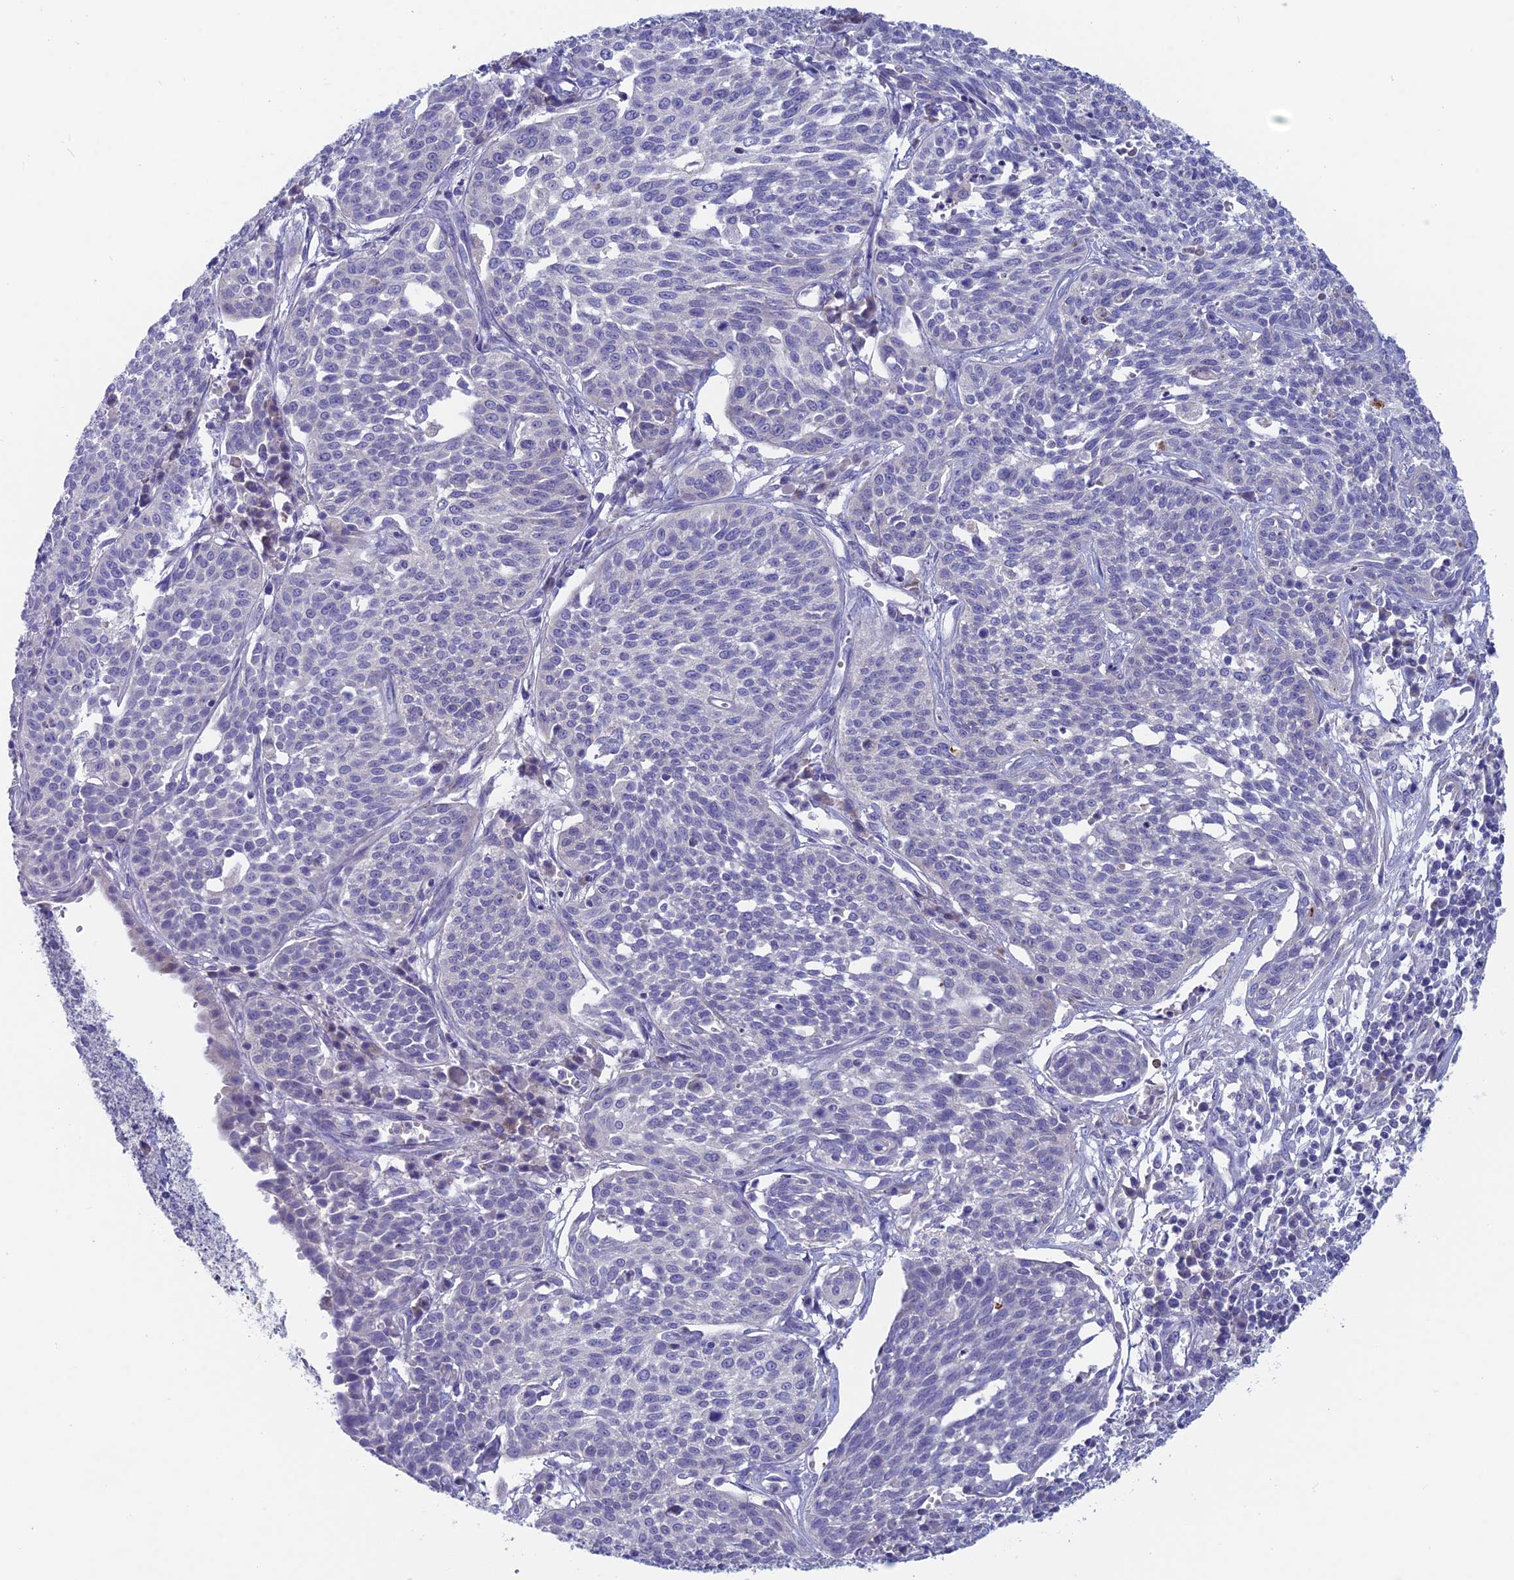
{"staining": {"intensity": "negative", "quantity": "none", "location": "none"}, "tissue": "cervical cancer", "cell_type": "Tumor cells", "image_type": "cancer", "snomed": [{"axis": "morphology", "description": "Squamous cell carcinoma, NOS"}, {"axis": "topography", "description": "Cervix"}], "caption": "IHC photomicrograph of neoplastic tissue: cervical cancer (squamous cell carcinoma) stained with DAB demonstrates no significant protein staining in tumor cells. (DAB (3,3'-diaminobenzidine) IHC, high magnification).", "gene": "XPO7", "patient": {"sex": "female", "age": 34}}